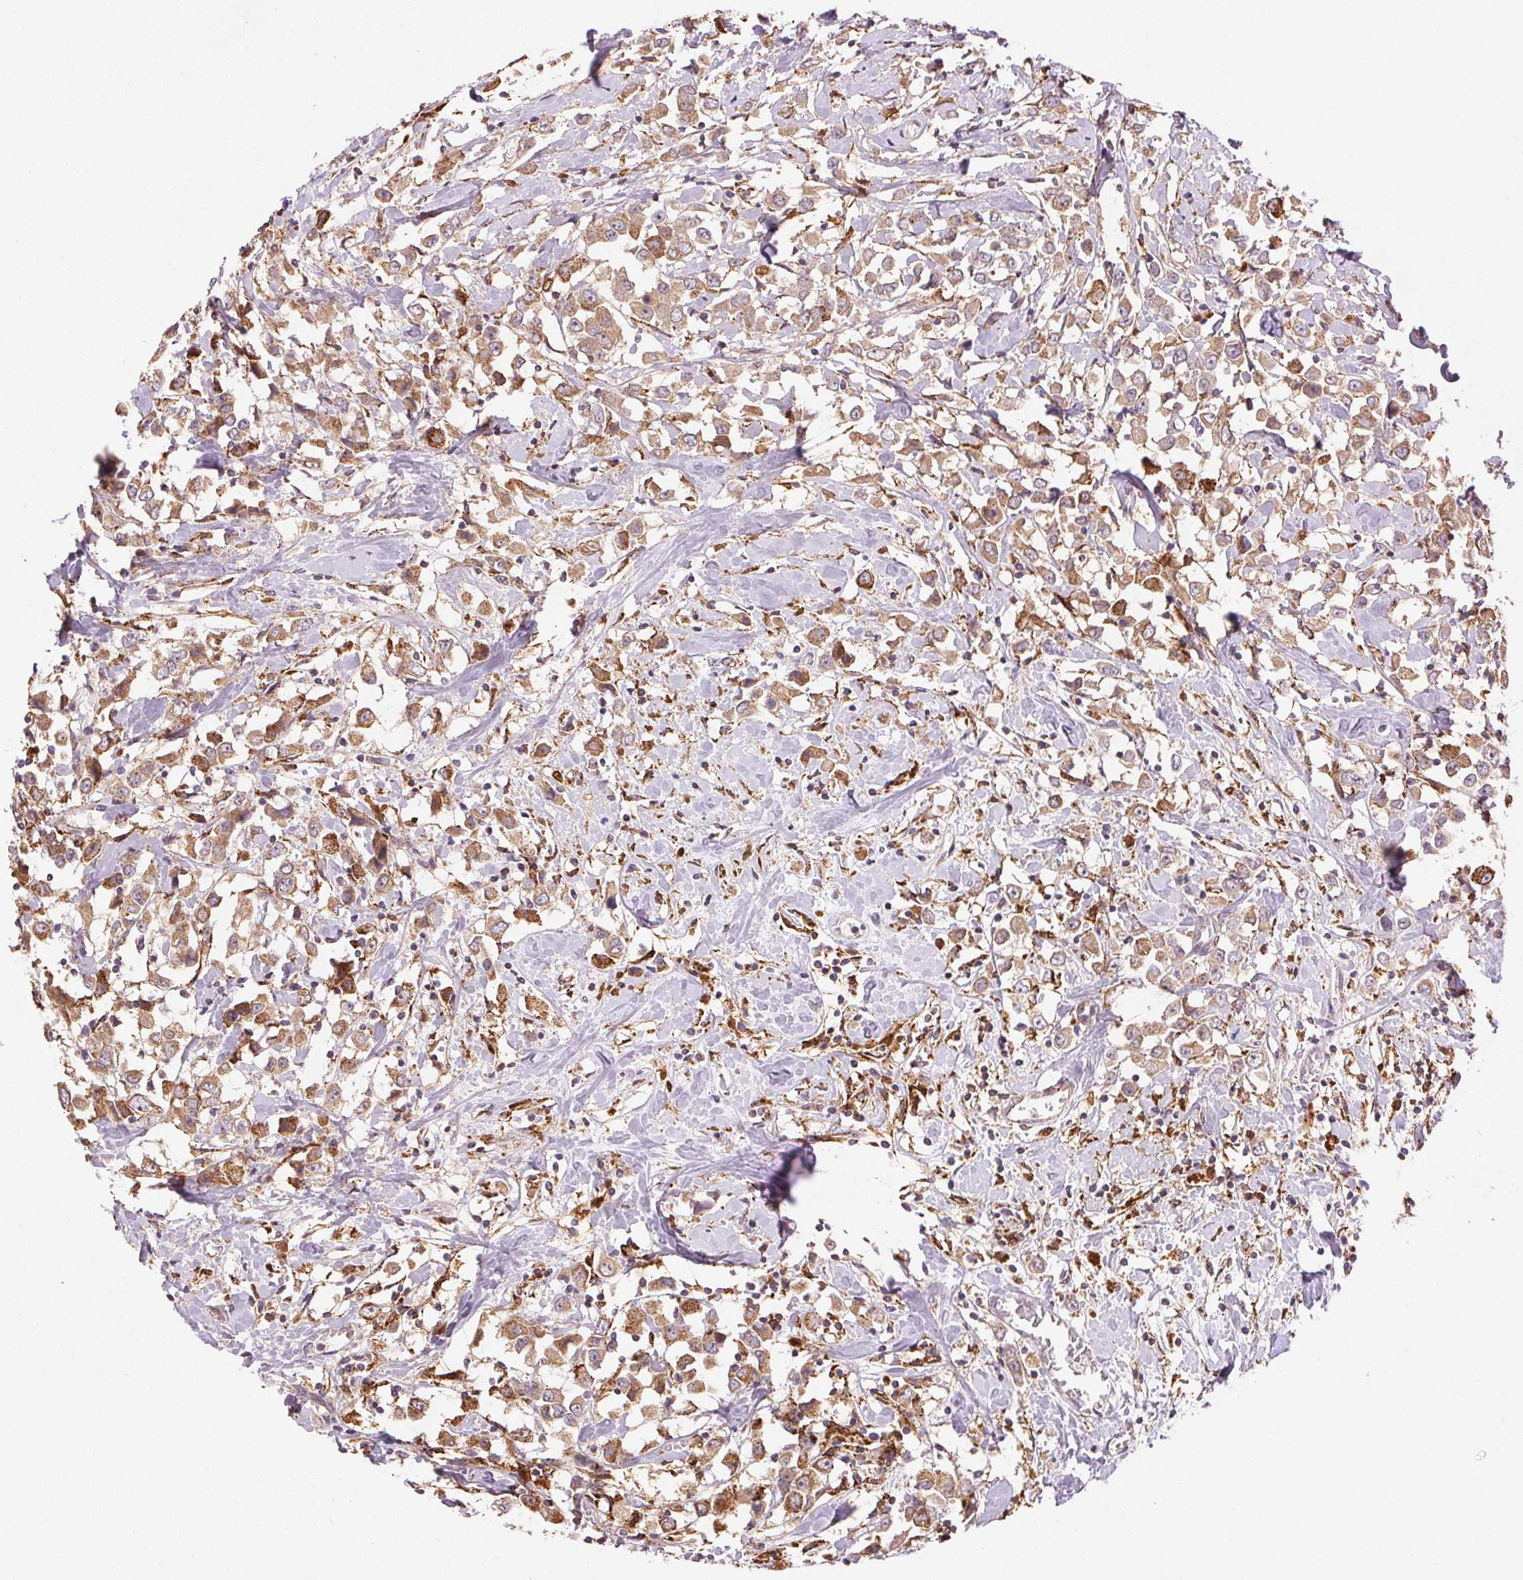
{"staining": {"intensity": "moderate", "quantity": ">75%", "location": "cytoplasmic/membranous"}, "tissue": "breast cancer", "cell_type": "Tumor cells", "image_type": "cancer", "snomed": [{"axis": "morphology", "description": "Duct carcinoma"}, {"axis": "topography", "description": "Breast"}], "caption": "DAB immunohistochemical staining of intraductal carcinoma (breast) demonstrates moderate cytoplasmic/membranous protein staining in about >75% of tumor cells.", "gene": "FNBP1L", "patient": {"sex": "female", "age": 61}}